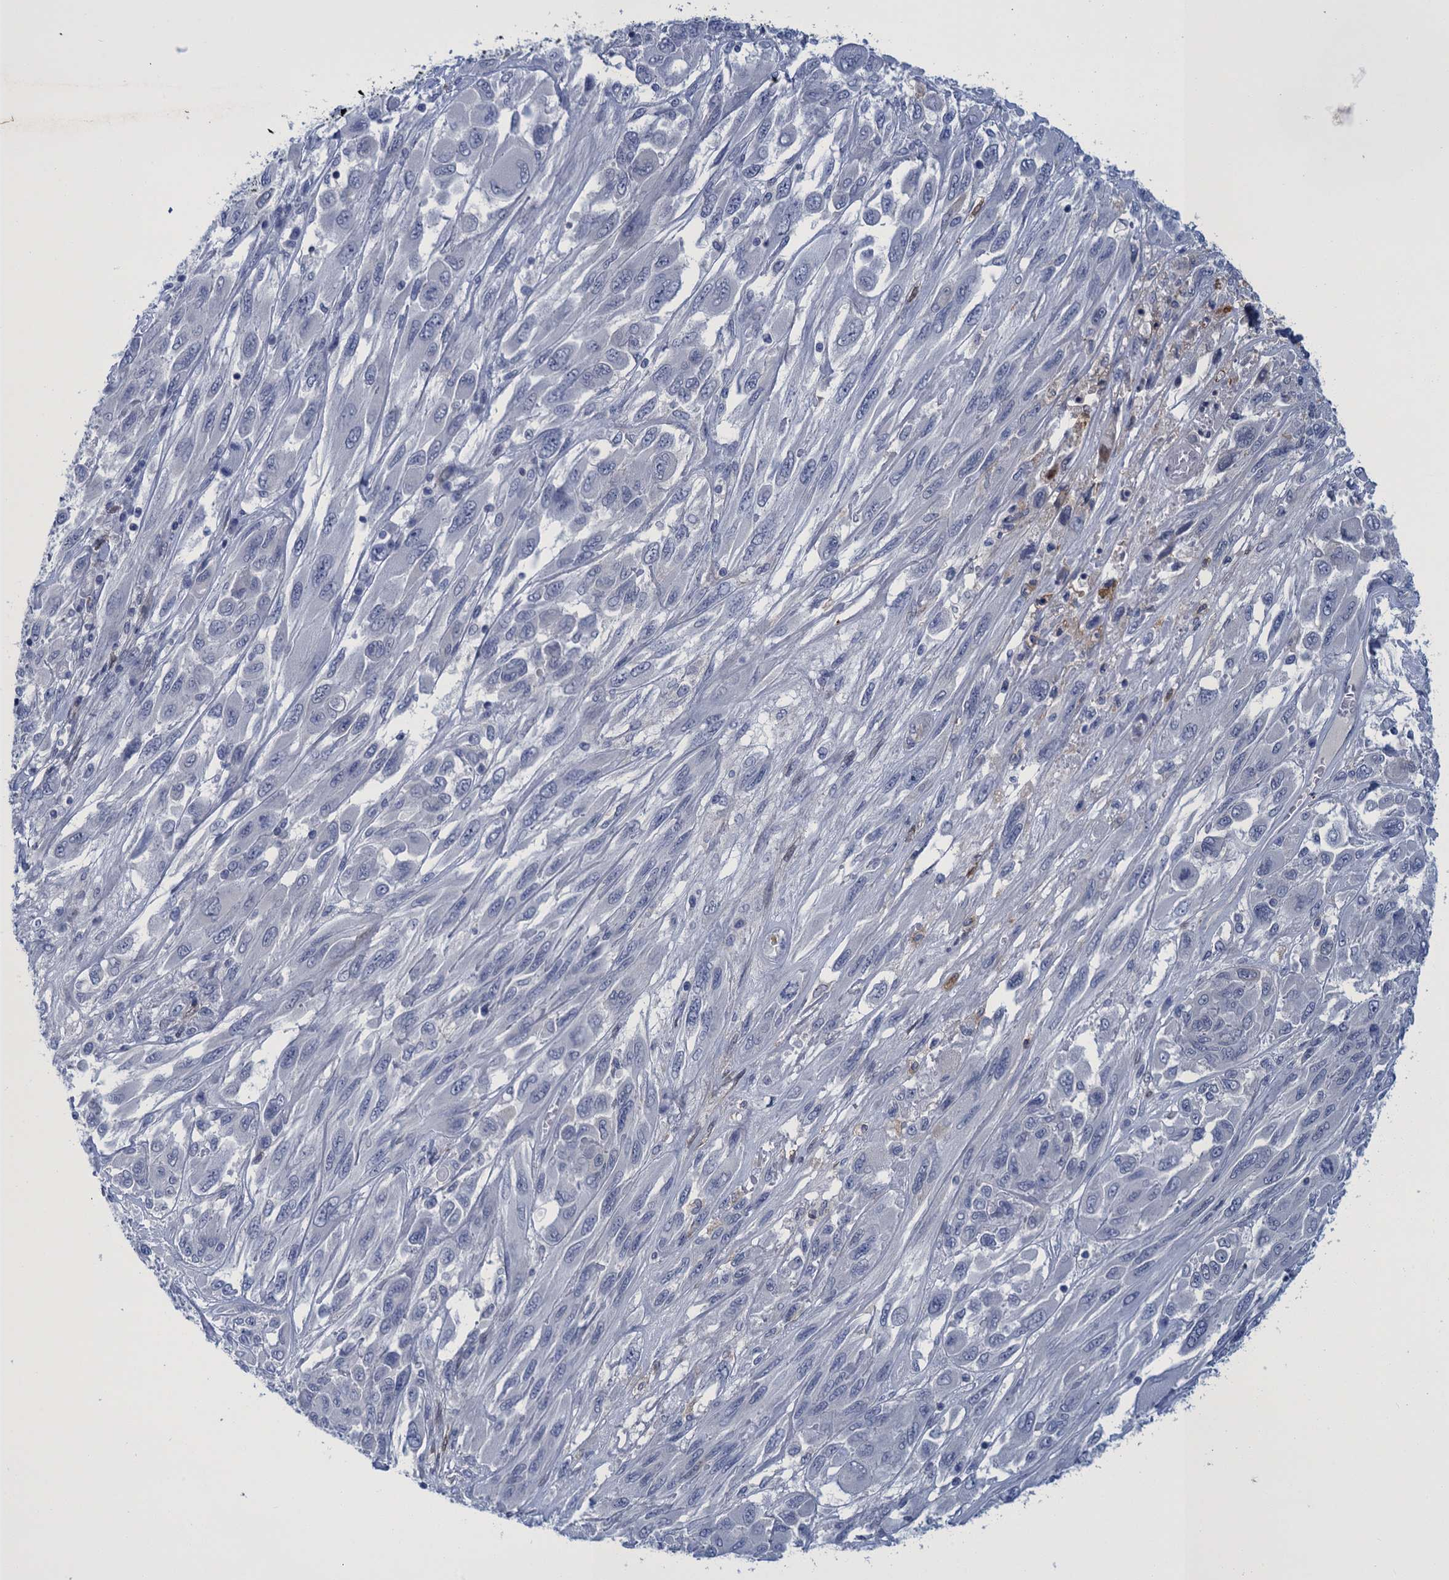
{"staining": {"intensity": "negative", "quantity": "none", "location": "none"}, "tissue": "melanoma", "cell_type": "Tumor cells", "image_type": "cancer", "snomed": [{"axis": "morphology", "description": "Malignant melanoma, NOS"}, {"axis": "topography", "description": "Skin"}], "caption": "A high-resolution histopathology image shows immunohistochemistry staining of malignant melanoma, which shows no significant staining in tumor cells.", "gene": "SCEL", "patient": {"sex": "female", "age": 91}}